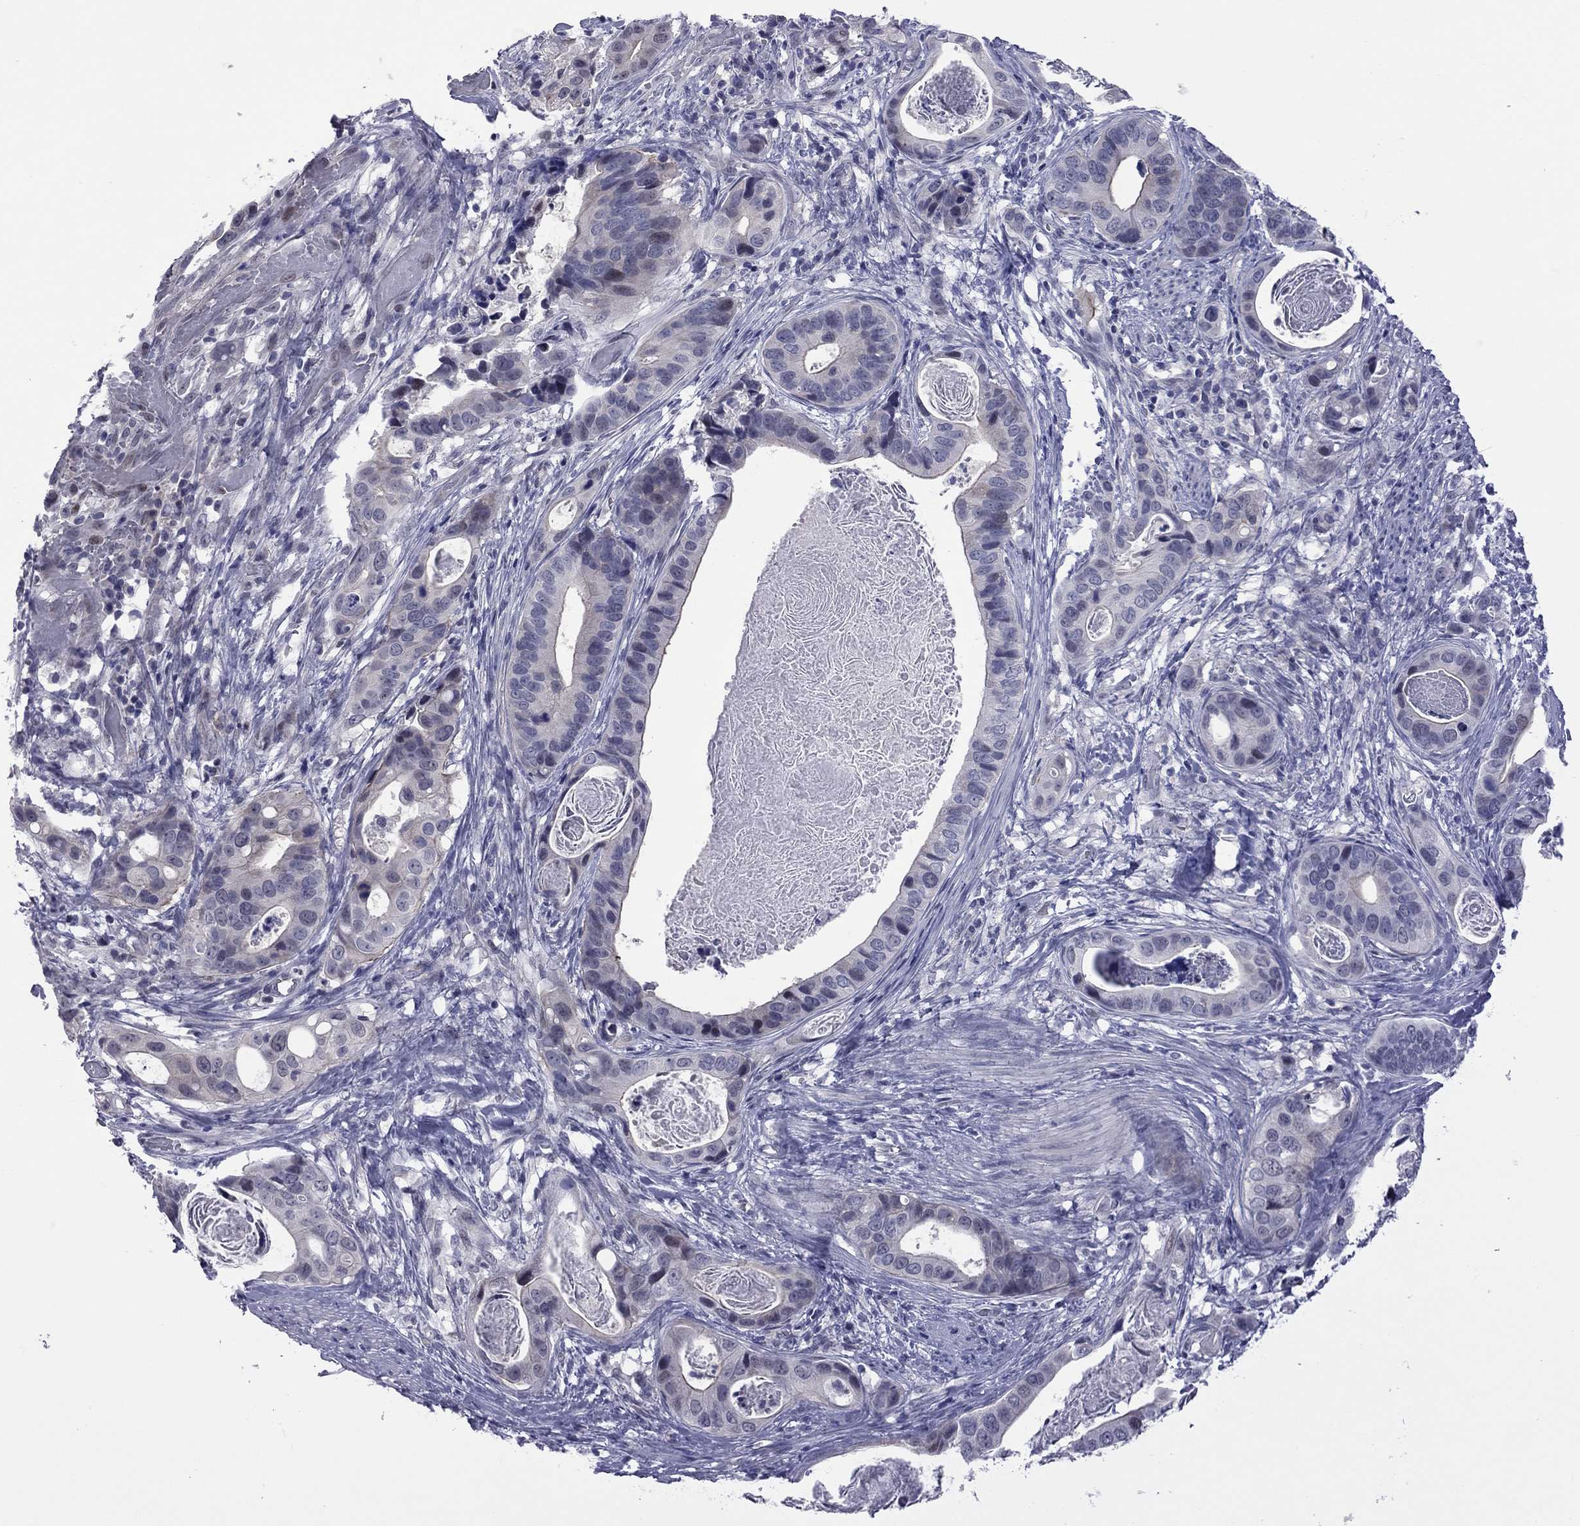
{"staining": {"intensity": "negative", "quantity": "none", "location": "none"}, "tissue": "stomach cancer", "cell_type": "Tumor cells", "image_type": "cancer", "snomed": [{"axis": "morphology", "description": "Adenocarcinoma, NOS"}, {"axis": "topography", "description": "Stomach"}], "caption": "Stomach cancer stained for a protein using immunohistochemistry displays no staining tumor cells.", "gene": "POU5F2", "patient": {"sex": "male", "age": 84}}